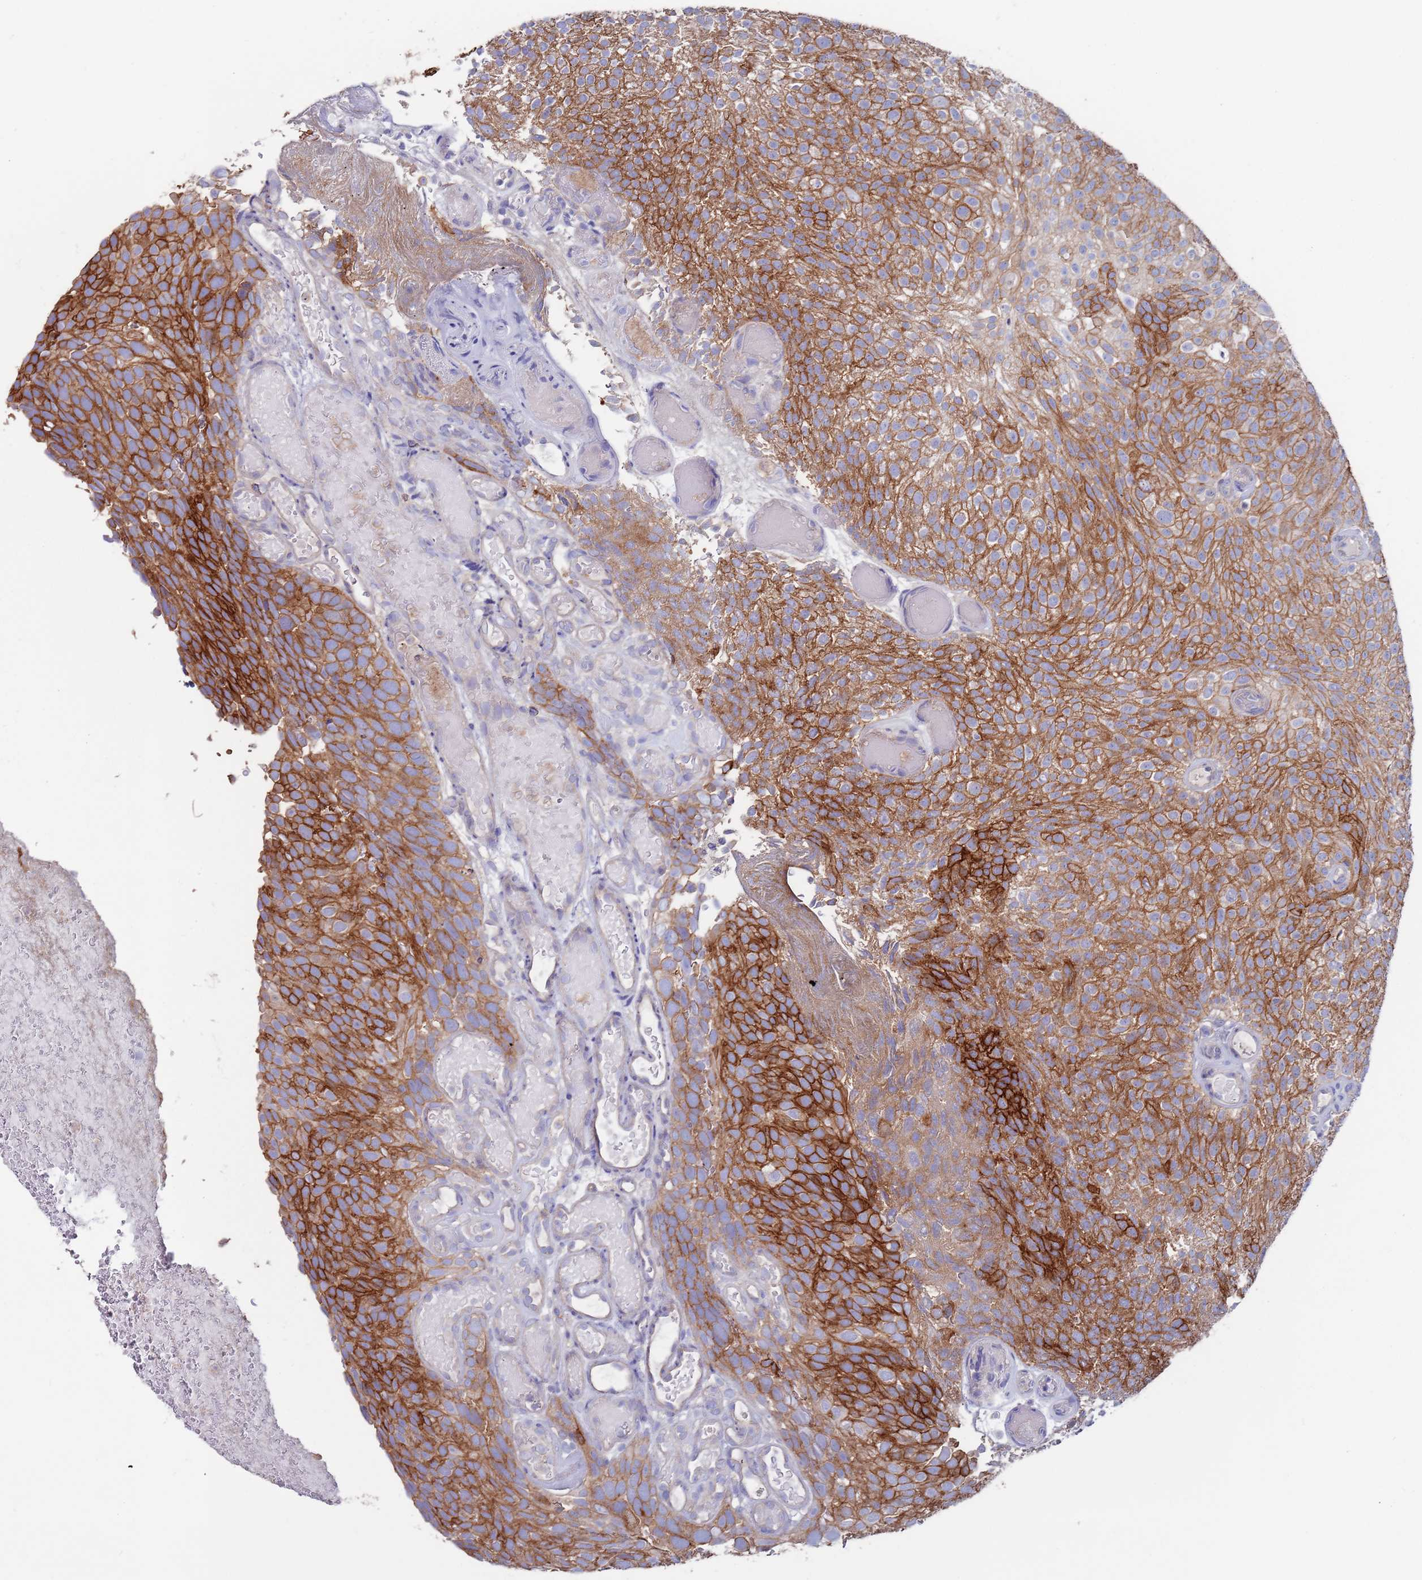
{"staining": {"intensity": "strong", "quantity": ">75%", "location": "cytoplasmic/membranous"}, "tissue": "urothelial cancer", "cell_type": "Tumor cells", "image_type": "cancer", "snomed": [{"axis": "morphology", "description": "Urothelial carcinoma, Low grade"}, {"axis": "topography", "description": "Urinary bladder"}], "caption": "A high amount of strong cytoplasmic/membranous expression is appreciated in approximately >75% of tumor cells in urothelial cancer tissue.", "gene": "KRTCAP3", "patient": {"sex": "male", "age": 78}}